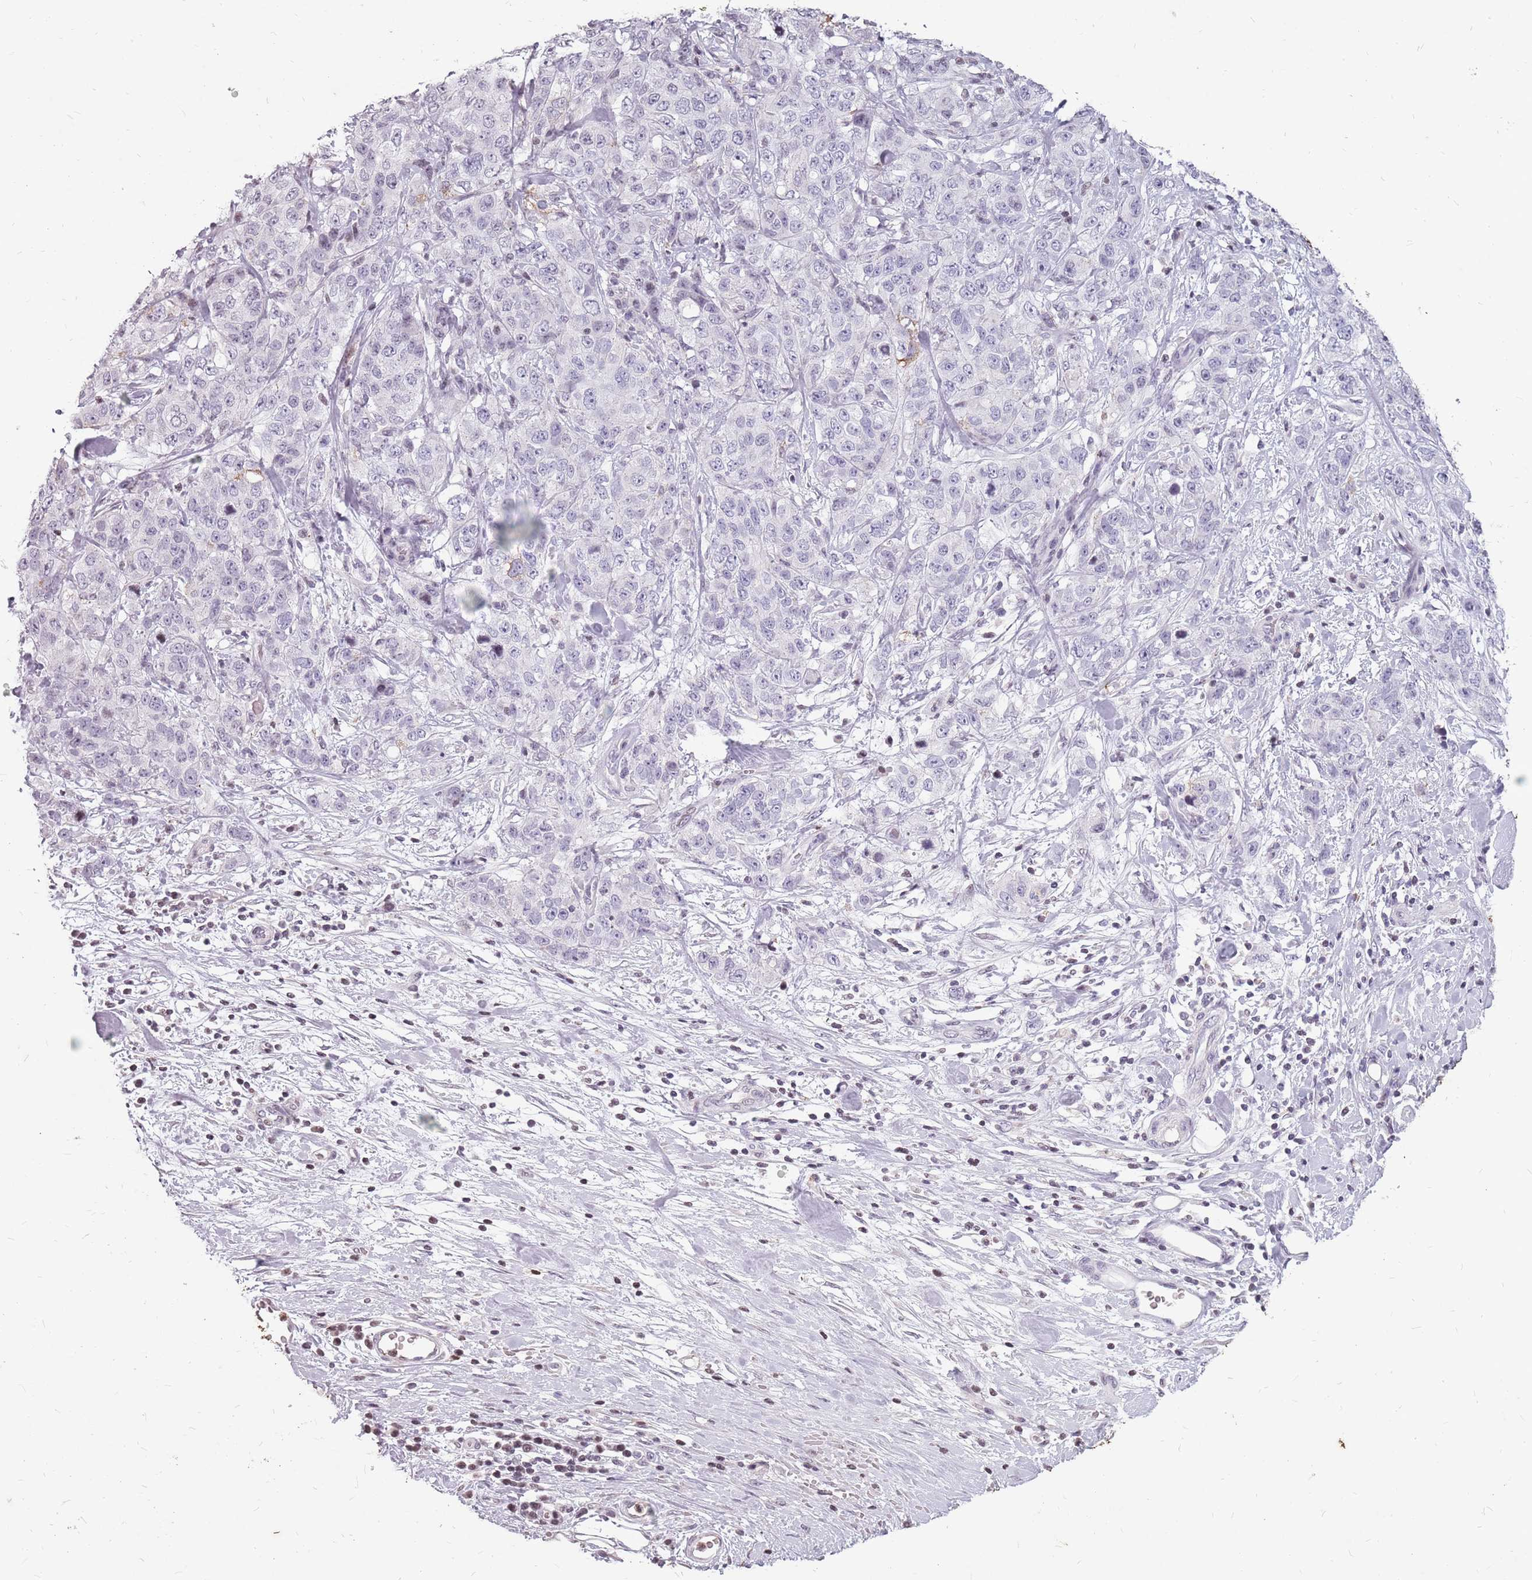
{"staining": {"intensity": "negative", "quantity": "none", "location": "none"}, "tissue": "stomach cancer", "cell_type": "Tumor cells", "image_type": "cancer", "snomed": [{"axis": "morphology", "description": "Adenocarcinoma, NOS"}, {"axis": "topography", "description": "Stomach"}], "caption": "A high-resolution photomicrograph shows IHC staining of stomach cancer (adenocarcinoma), which displays no significant expression in tumor cells.", "gene": "NEK6", "patient": {"sex": "male", "age": 48}}